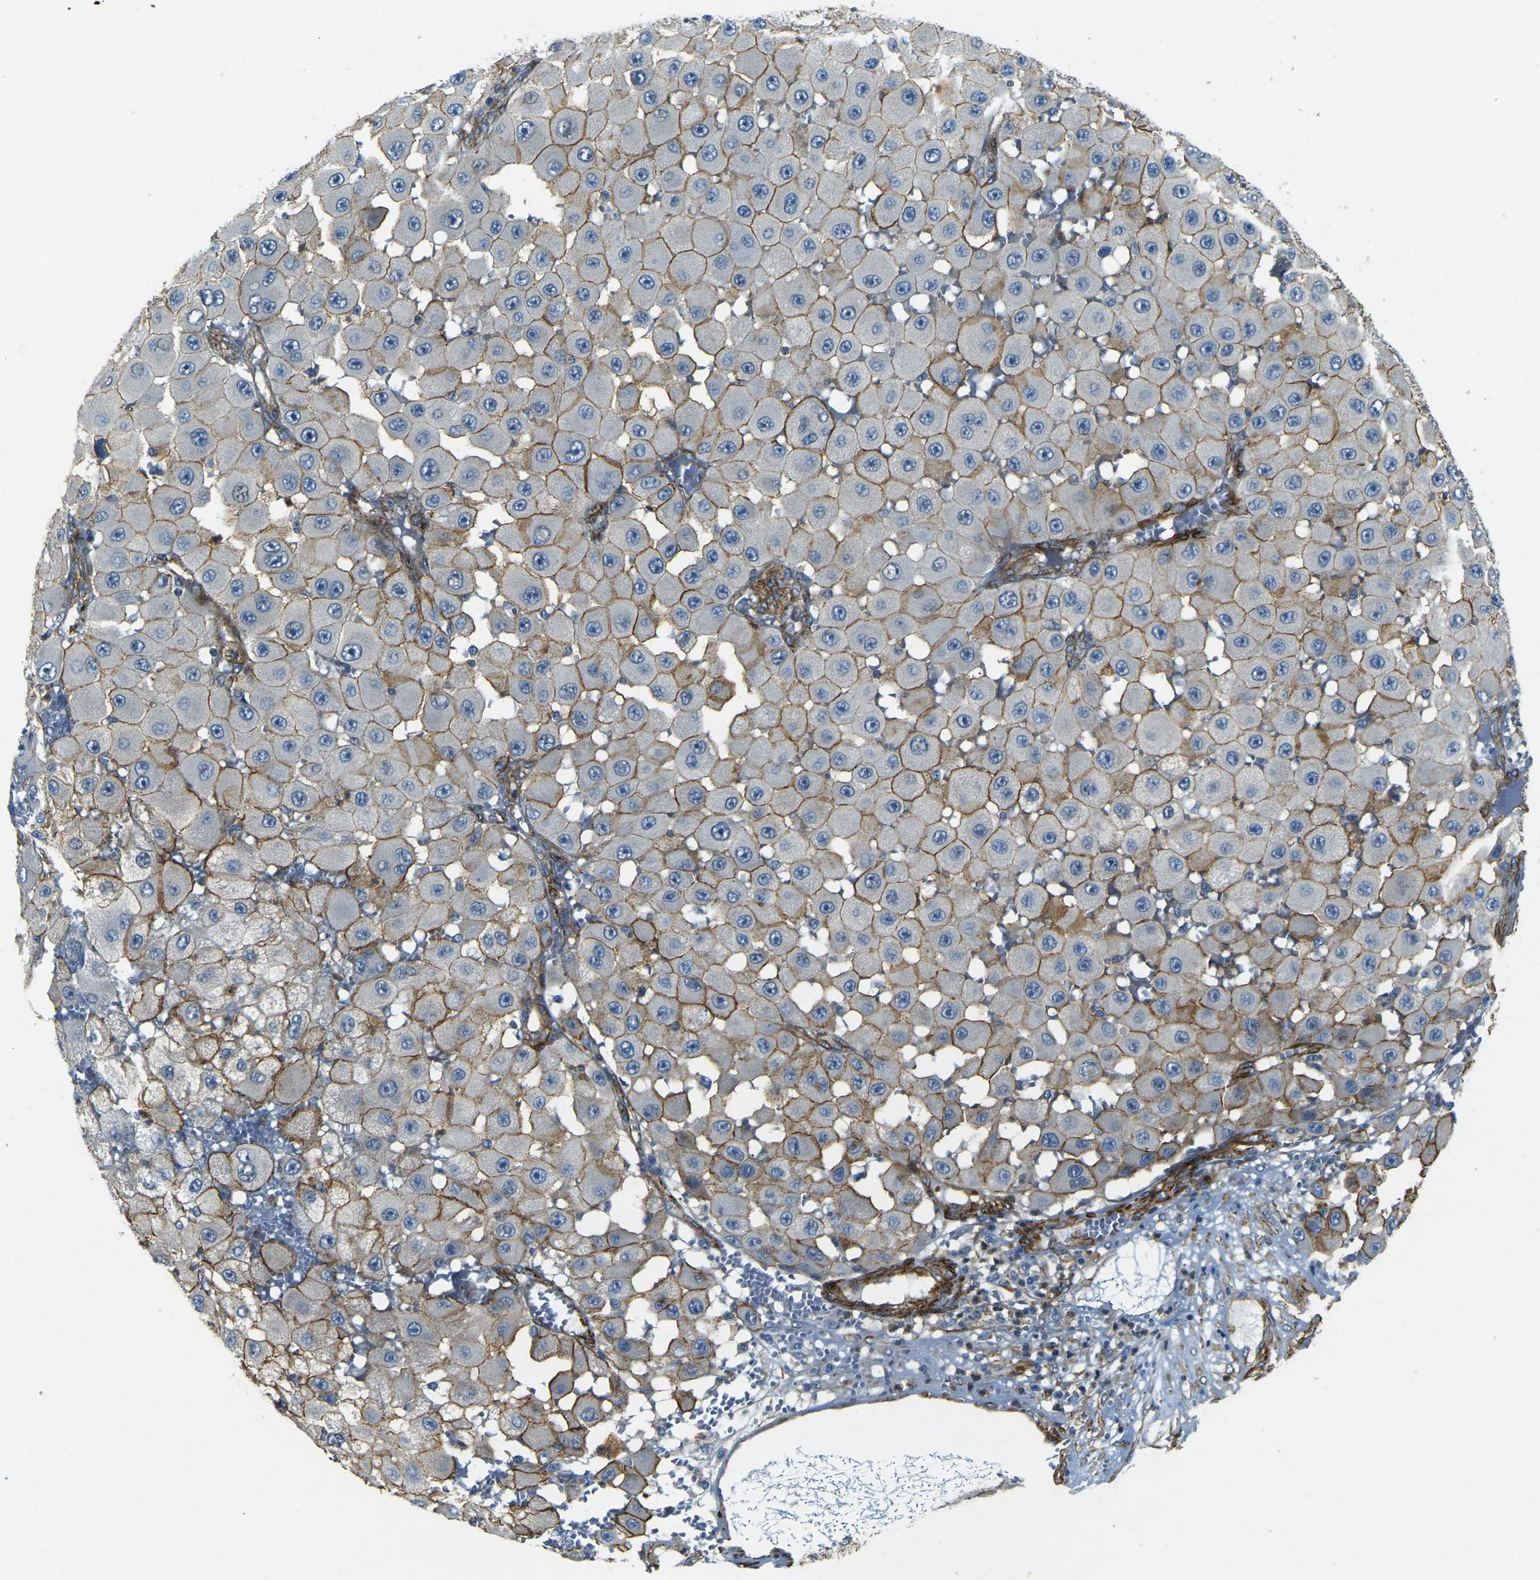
{"staining": {"intensity": "moderate", "quantity": ">75%", "location": "cytoplasmic/membranous"}, "tissue": "melanoma", "cell_type": "Tumor cells", "image_type": "cancer", "snomed": [{"axis": "morphology", "description": "Malignant melanoma, NOS"}, {"axis": "topography", "description": "Skin"}], "caption": "Immunohistochemical staining of human malignant melanoma exhibits medium levels of moderate cytoplasmic/membranous protein staining in approximately >75% of tumor cells. (brown staining indicates protein expression, while blue staining denotes nuclei).", "gene": "EPHA7", "patient": {"sex": "female", "age": 81}}